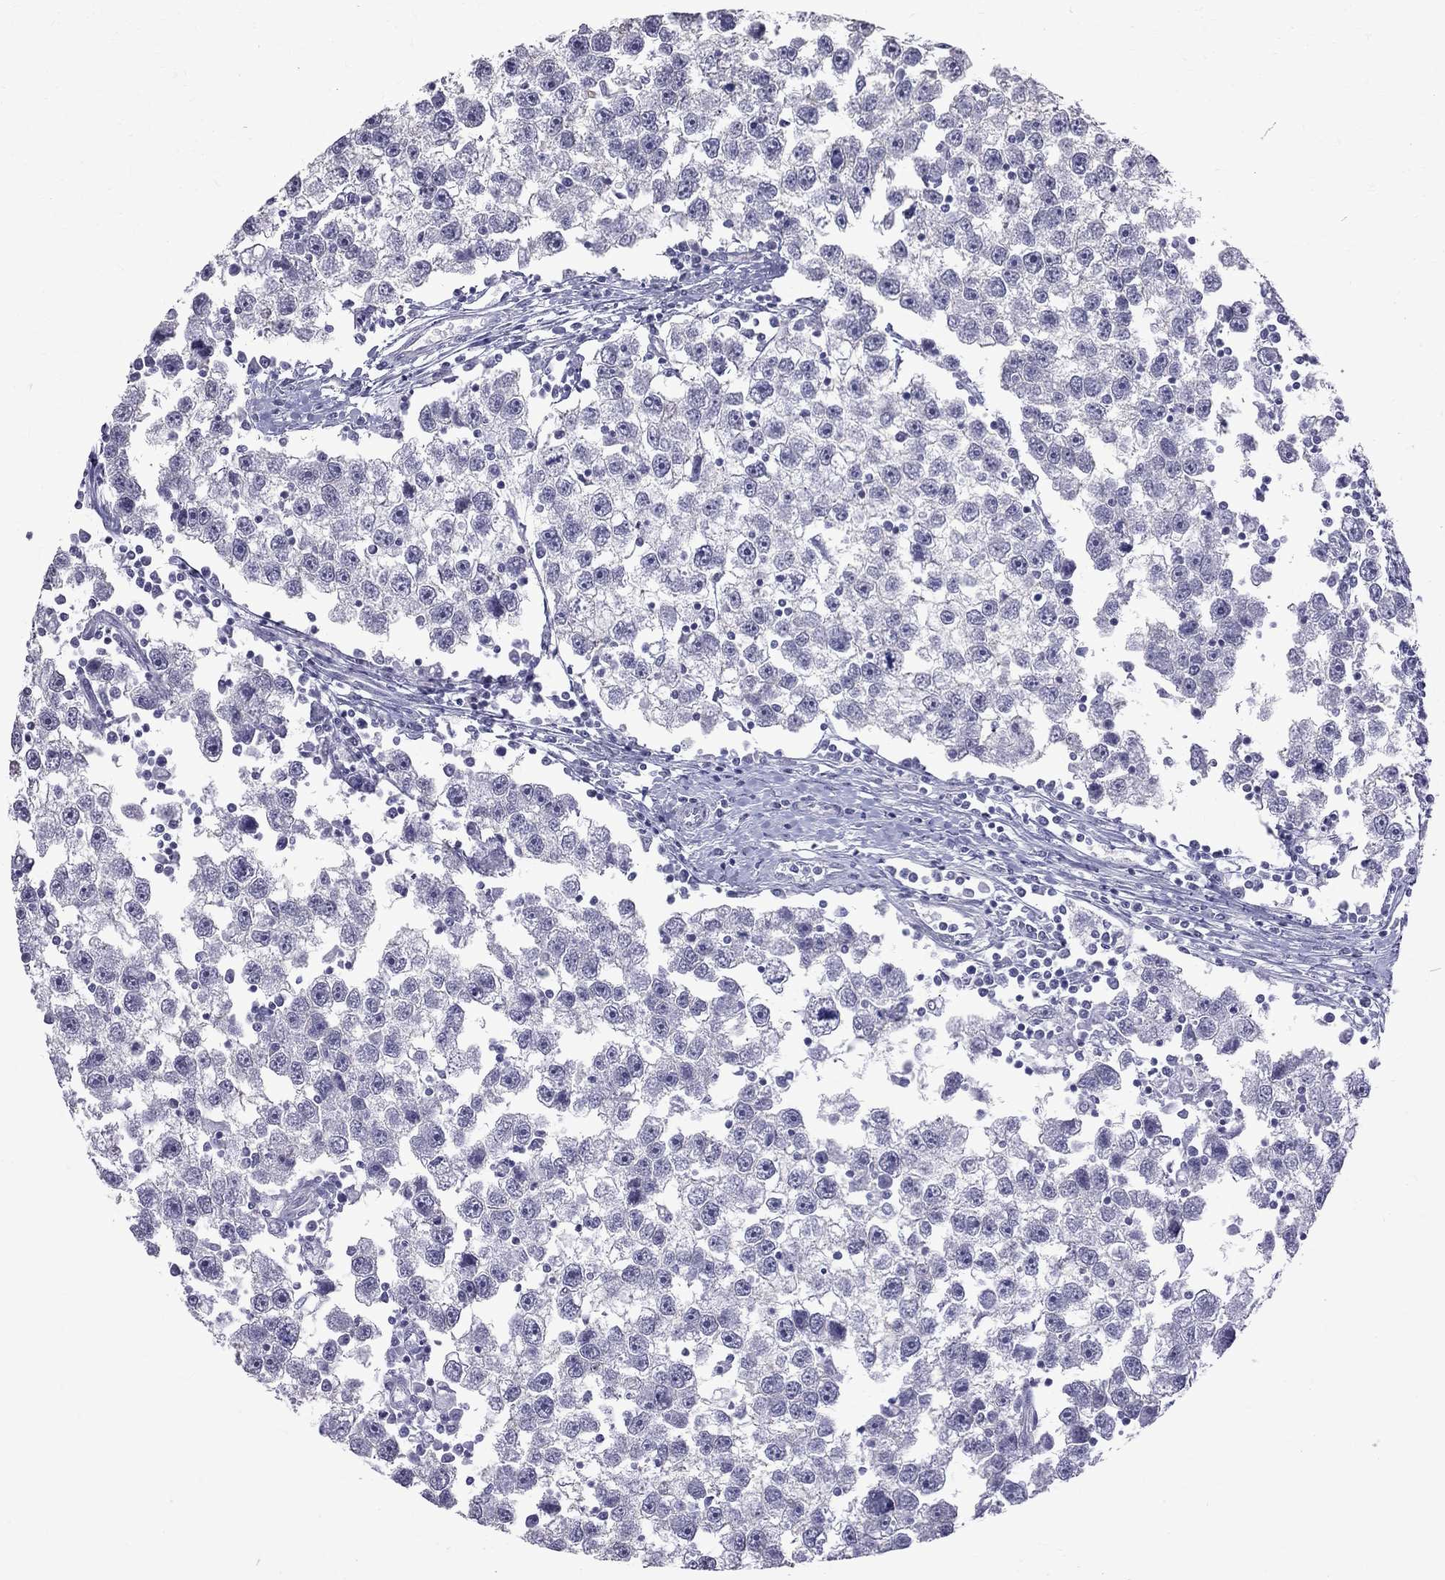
{"staining": {"intensity": "negative", "quantity": "none", "location": "none"}, "tissue": "testis cancer", "cell_type": "Tumor cells", "image_type": "cancer", "snomed": [{"axis": "morphology", "description": "Seminoma, NOS"}, {"axis": "topography", "description": "Testis"}], "caption": "Immunohistochemical staining of human testis seminoma shows no significant positivity in tumor cells.", "gene": "MUC15", "patient": {"sex": "male", "age": 30}}